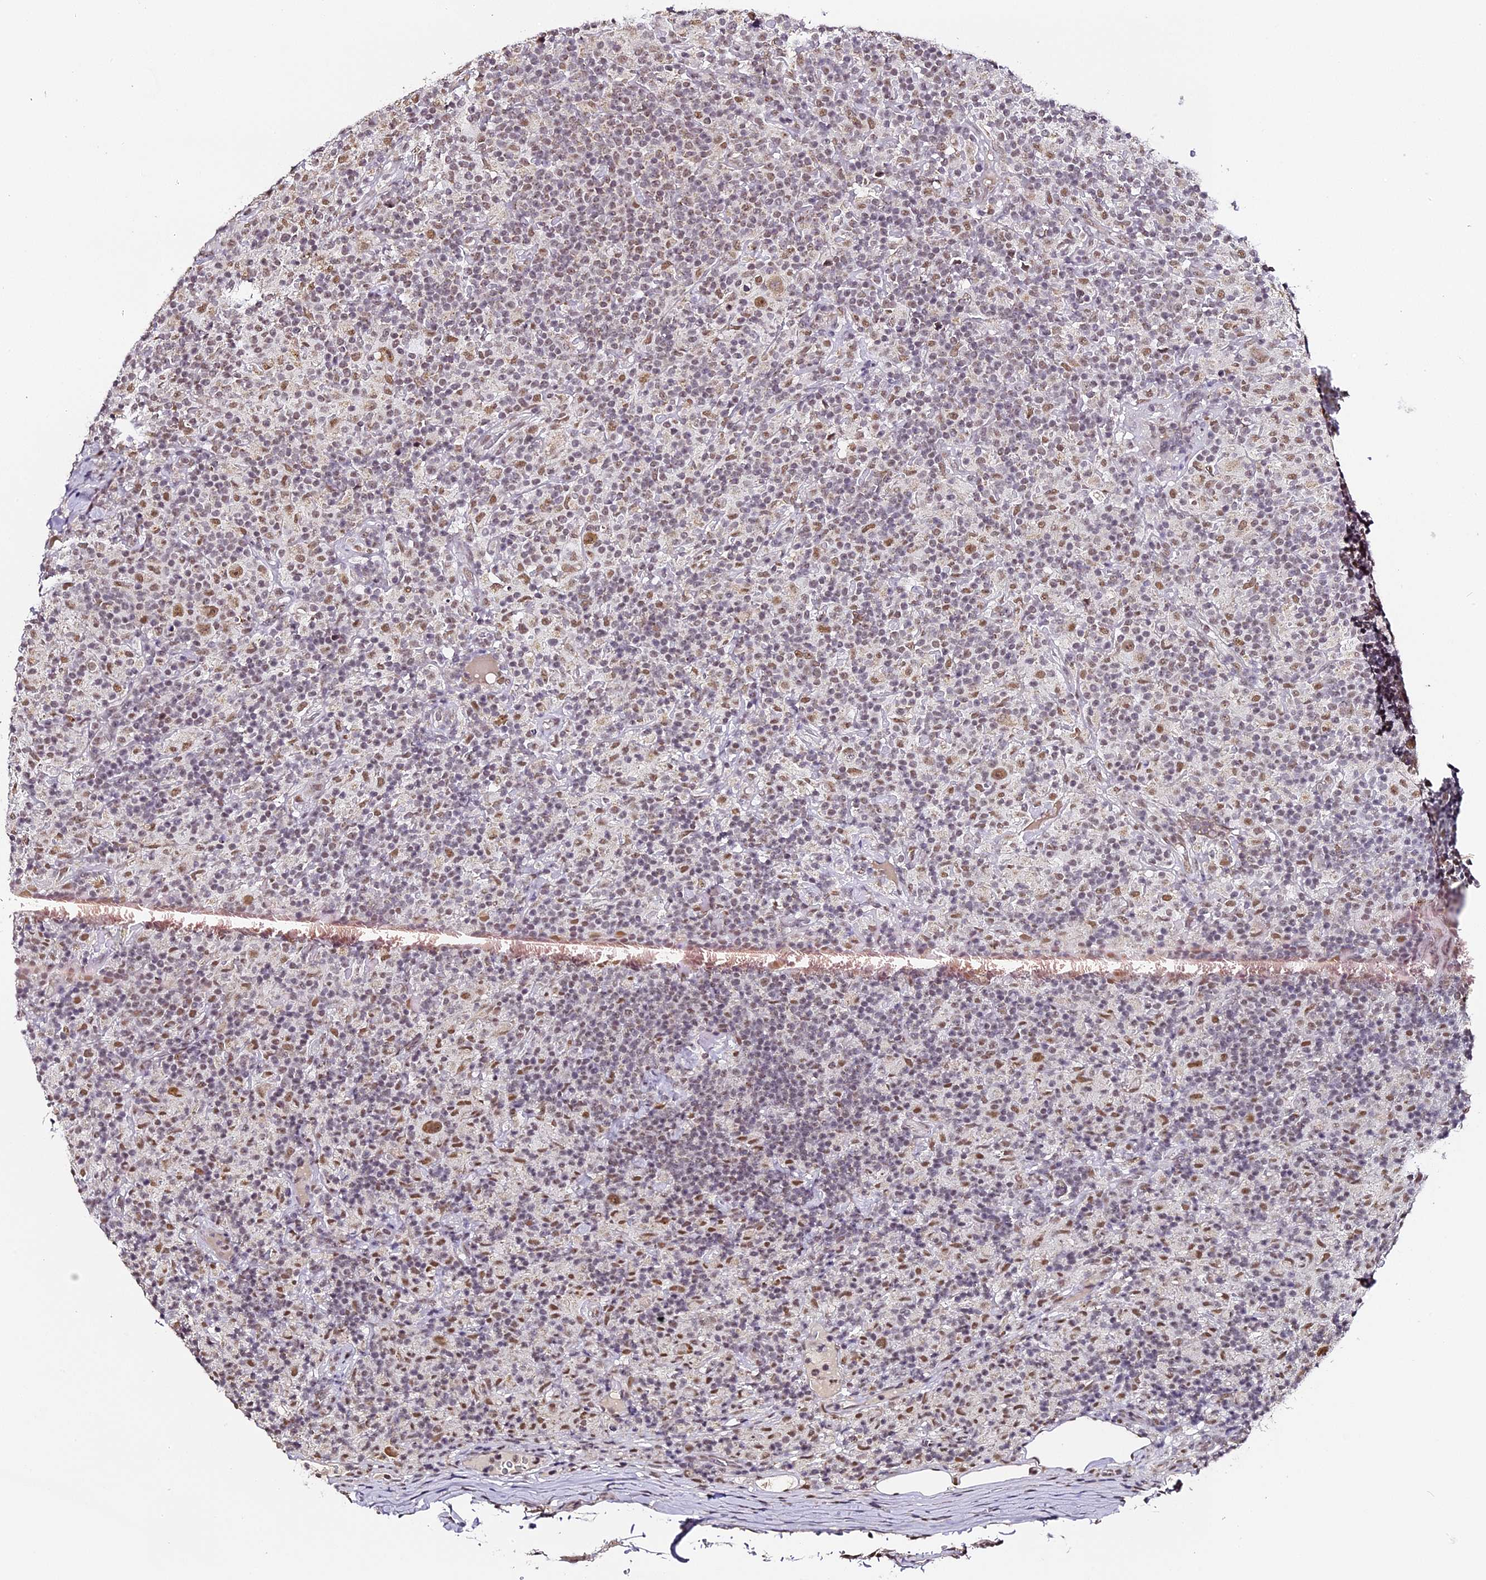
{"staining": {"intensity": "moderate", "quantity": ">75%", "location": "nuclear"}, "tissue": "lymphoma", "cell_type": "Tumor cells", "image_type": "cancer", "snomed": [{"axis": "morphology", "description": "Hodgkin's disease, NOS"}, {"axis": "topography", "description": "Lymph node"}], "caption": "DAB (3,3'-diaminobenzidine) immunohistochemical staining of human lymphoma exhibits moderate nuclear protein expression in approximately >75% of tumor cells.", "gene": "NCBP1", "patient": {"sex": "male", "age": 70}}